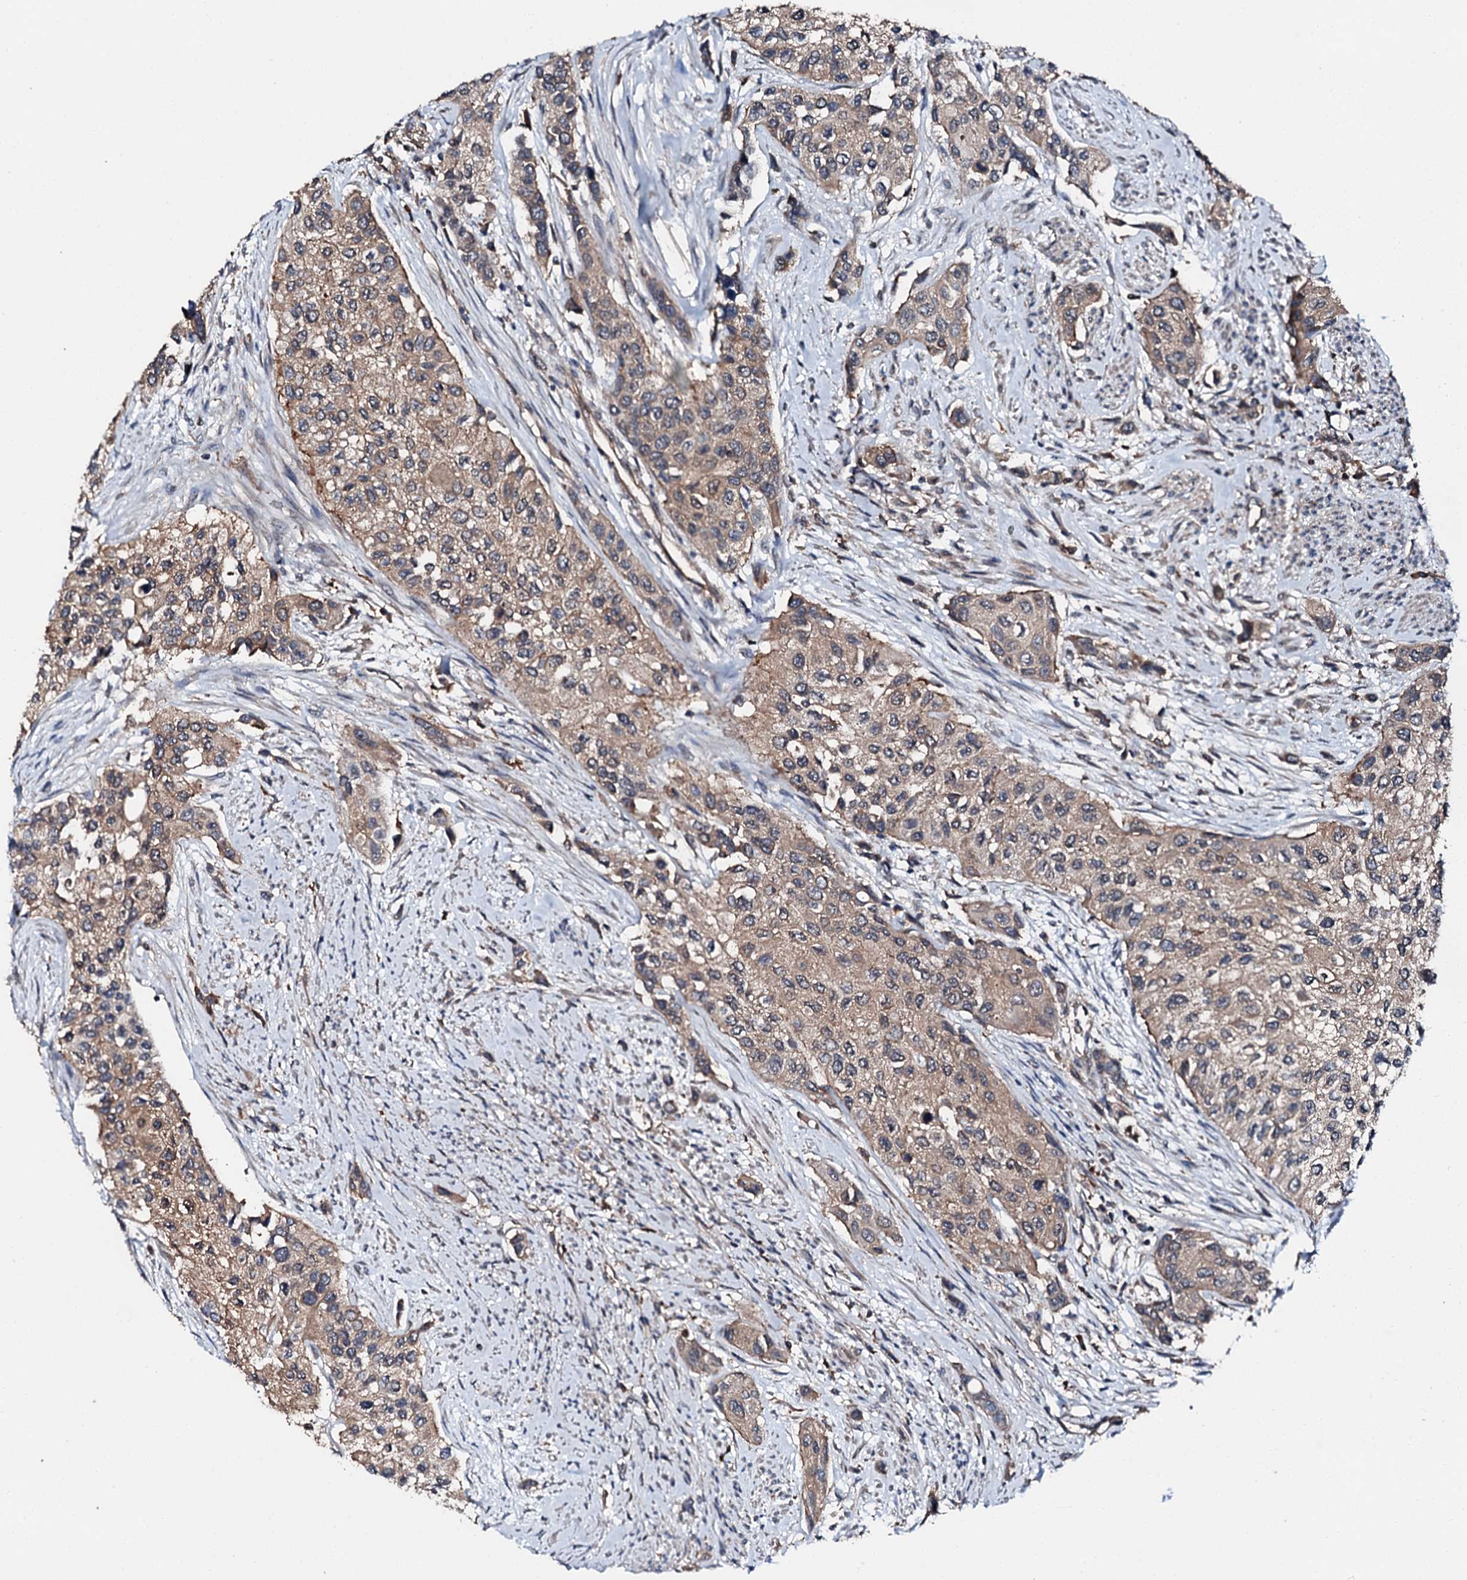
{"staining": {"intensity": "weak", "quantity": ">75%", "location": "cytoplasmic/membranous"}, "tissue": "urothelial cancer", "cell_type": "Tumor cells", "image_type": "cancer", "snomed": [{"axis": "morphology", "description": "Normal tissue, NOS"}, {"axis": "morphology", "description": "Urothelial carcinoma, High grade"}, {"axis": "topography", "description": "Vascular tissue"}, {"axis": "topography", "description": "Urinary bladder"}], "caption": "The immunohistochemical stain shows weak cytoplasmic/membranous positivity in tumor cells of high-grade urothelial carcinoma tissue.", "gene": "FGD4", "patient": {"sex": "female", "age": 56}}